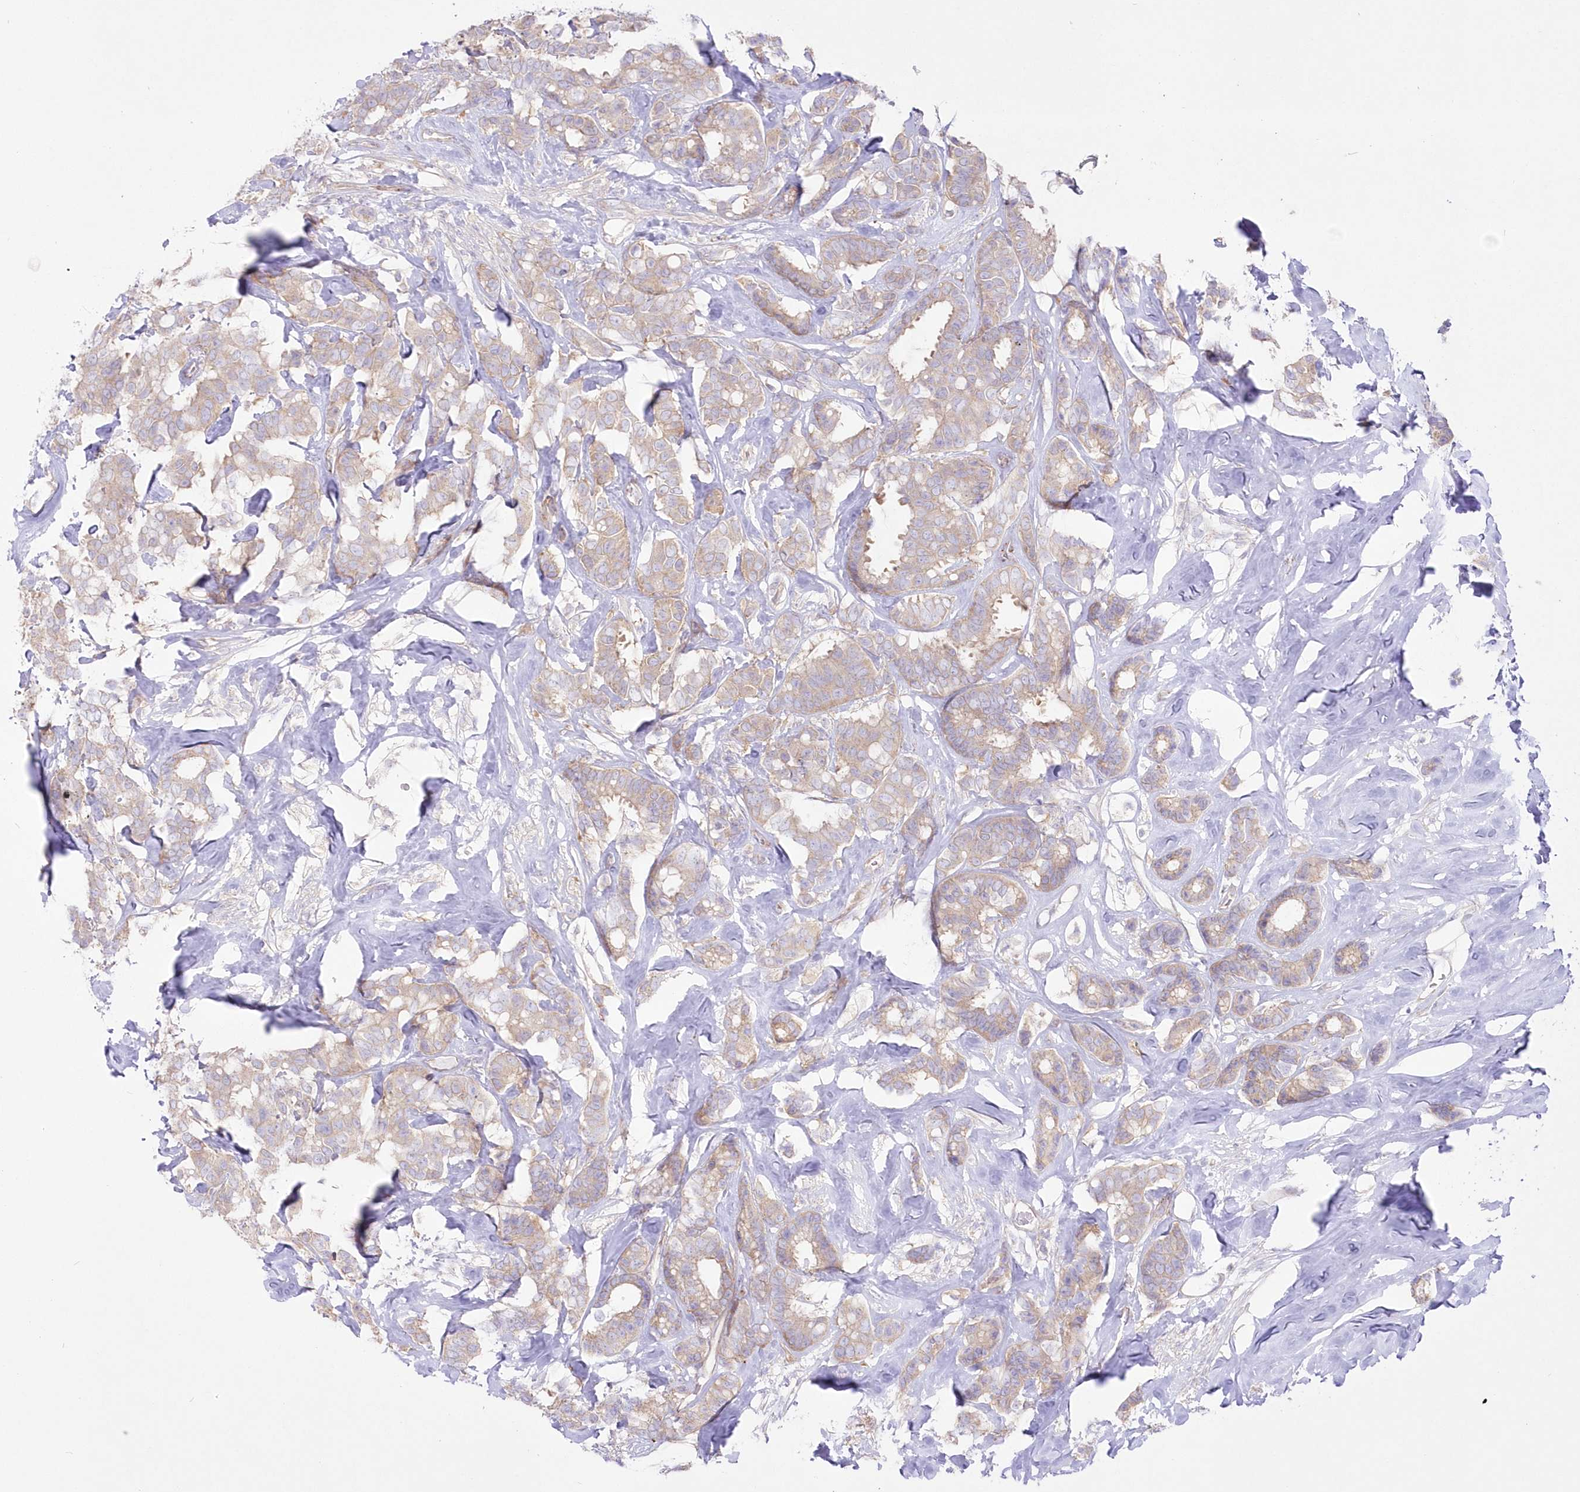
{"staining": {"intensity": "moderate", "quantity": ">75%", "location": "cytoplasmic/membranous"}, "tissue": "breast cancer", "cell_type": "Tumor cells", "image_type": "cancer", "snomed": [{"axis": "morphology", "description": "Duct carcinoma"}, {"axis": "topography", "description": "Breast"}], "caption": "This image exhibits breast cancer (invasive ductal carcinoma) stained with immunohistochemistry (IHC) to label a protein in brown. The cytoplasmic/membranous of tumor cells show moderate positivity for the protein. Nuclei are counter-stained blue.", "gene": "ZNF843", "patient": {"sex": "female", "age": 87}}